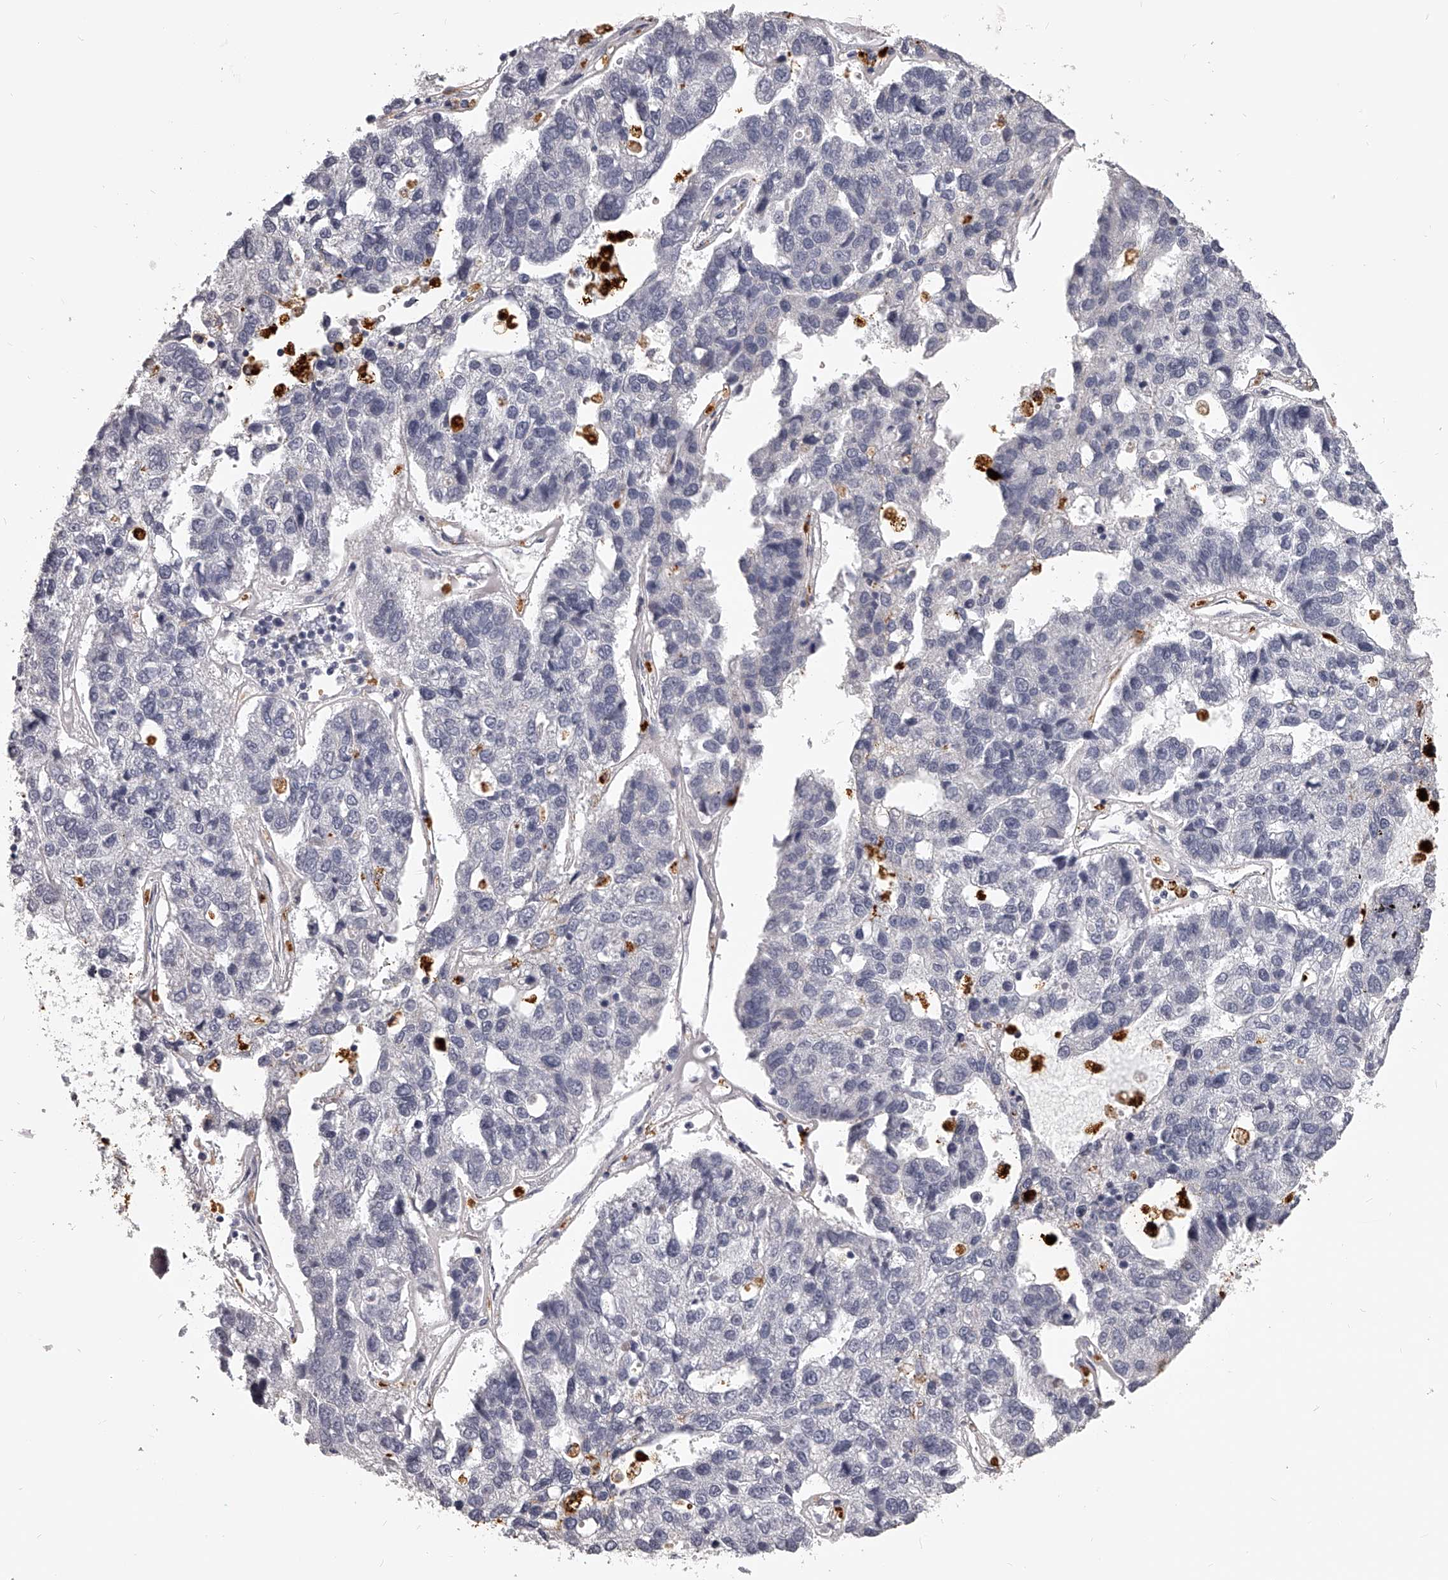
{"staining": {"intensity": "negative", "quantity": "none", "location": "none"}, "tissue": "pancreatic cancer", "cell_type": "Tumor cells", "image_type": "cancer", "snomed": [{"axis": "morphology", "description": "Adenocarcinoma, NOS"}, {"axis": "topography", "description": "Pancreas"}], "caption": "DAB (3,3'-diaminobenzidine) immunohistochemical staining of human adenocarcinoma (pancreatic) shows no significant staining in tumor cells.", "gene": "DMRT1", "patient": {"sex": "female", "age": 61}}